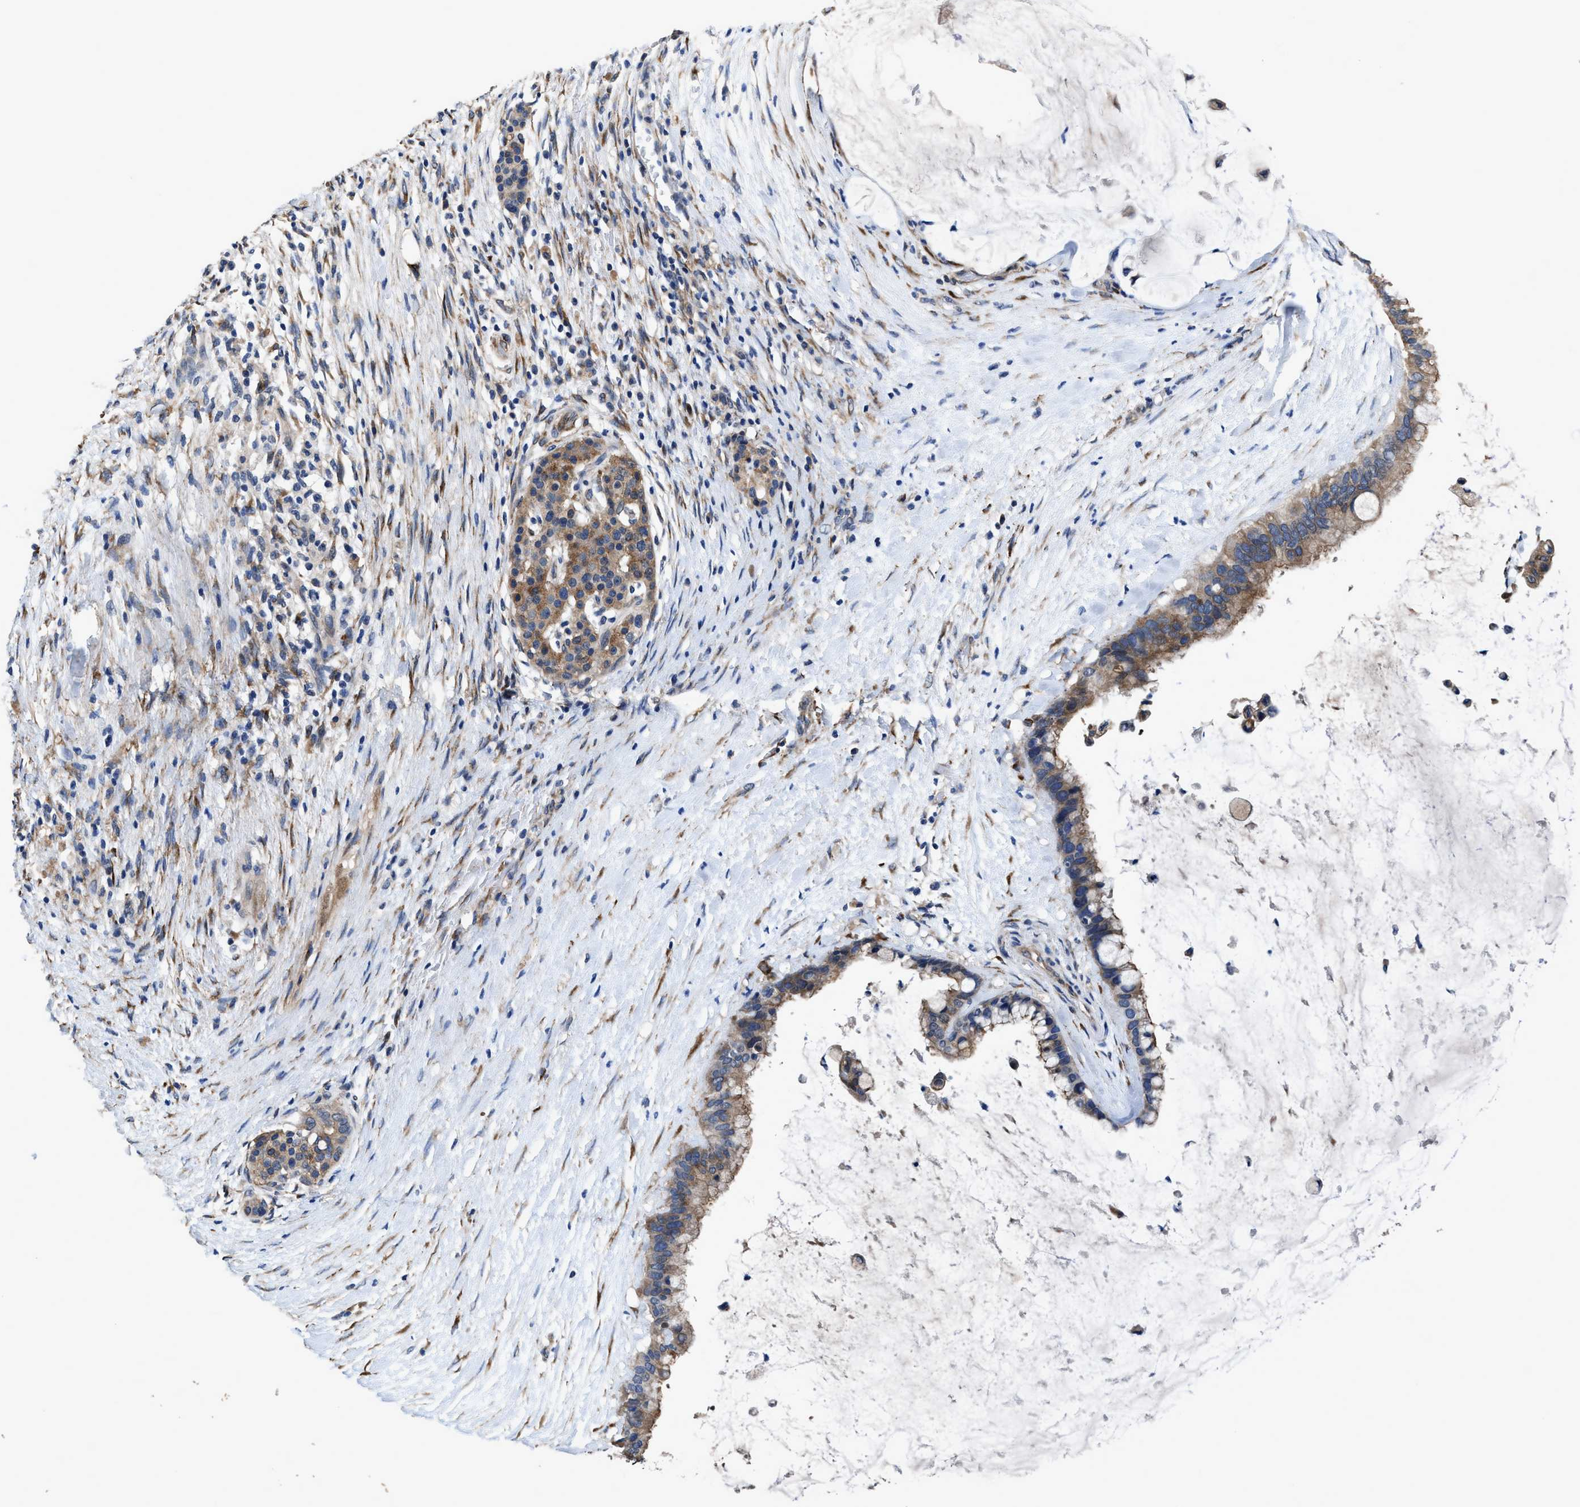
{"staining": {"intensity": "moderate", "quantity": ">75%", "location": "cytoplasmic/membranous"}, "tissue": "pancreatic cancer", "cell_type": "Tumor cells", "image_type": "cancer", "snomed": [{"axis": "morphology", "description": "Adenocarcinoma, NOS"}, {"axis": "topography", "description": "Pancreas"}], "caption": "Protein staining of adenocarcinoma (pancreatic) tissue displays moderate cytoplasmic/membranous staining in approximately >75% of tumor cells.", "gene": "IDNK", "patient": {"sex": "male", "age": 41}}